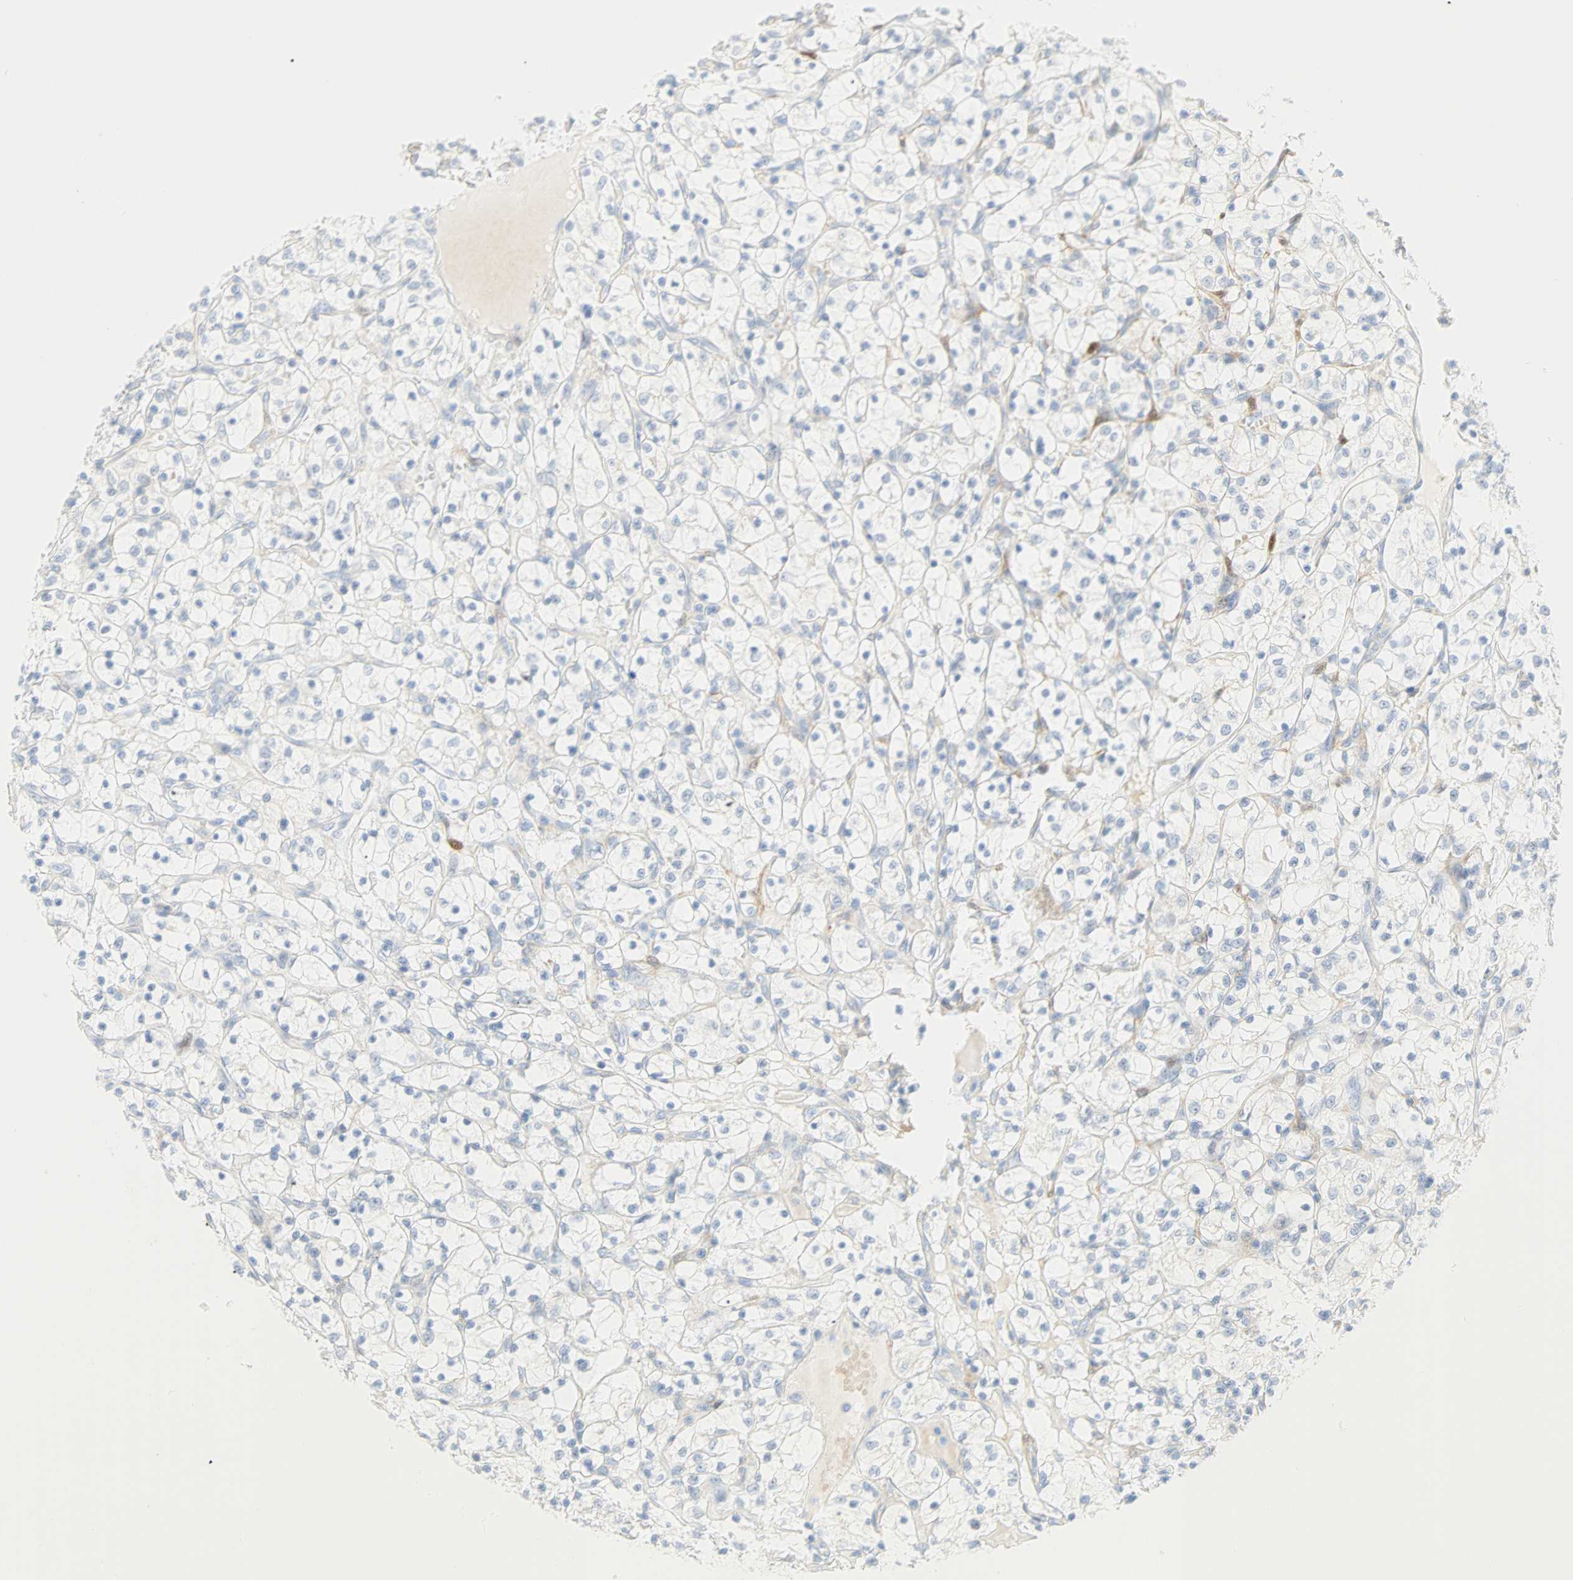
{"staining": {"intensity": "negative", "quantity": "none", "location": "none"}, "tissue": "renal cancer", "cell_type": "Tumor cells", "image_type": "cancer", "snomed": [{"axis": "morphology", "description": "Adenocarcinoma, NOS"}, {"axis": "topography", "description": "Kidney"}], "caption": "There is no significant expression in tumor cells of renal cancer (adenocarcinoma).", "gene": "SELENBP1", "patient": {"sex": "female", "age": 69}}